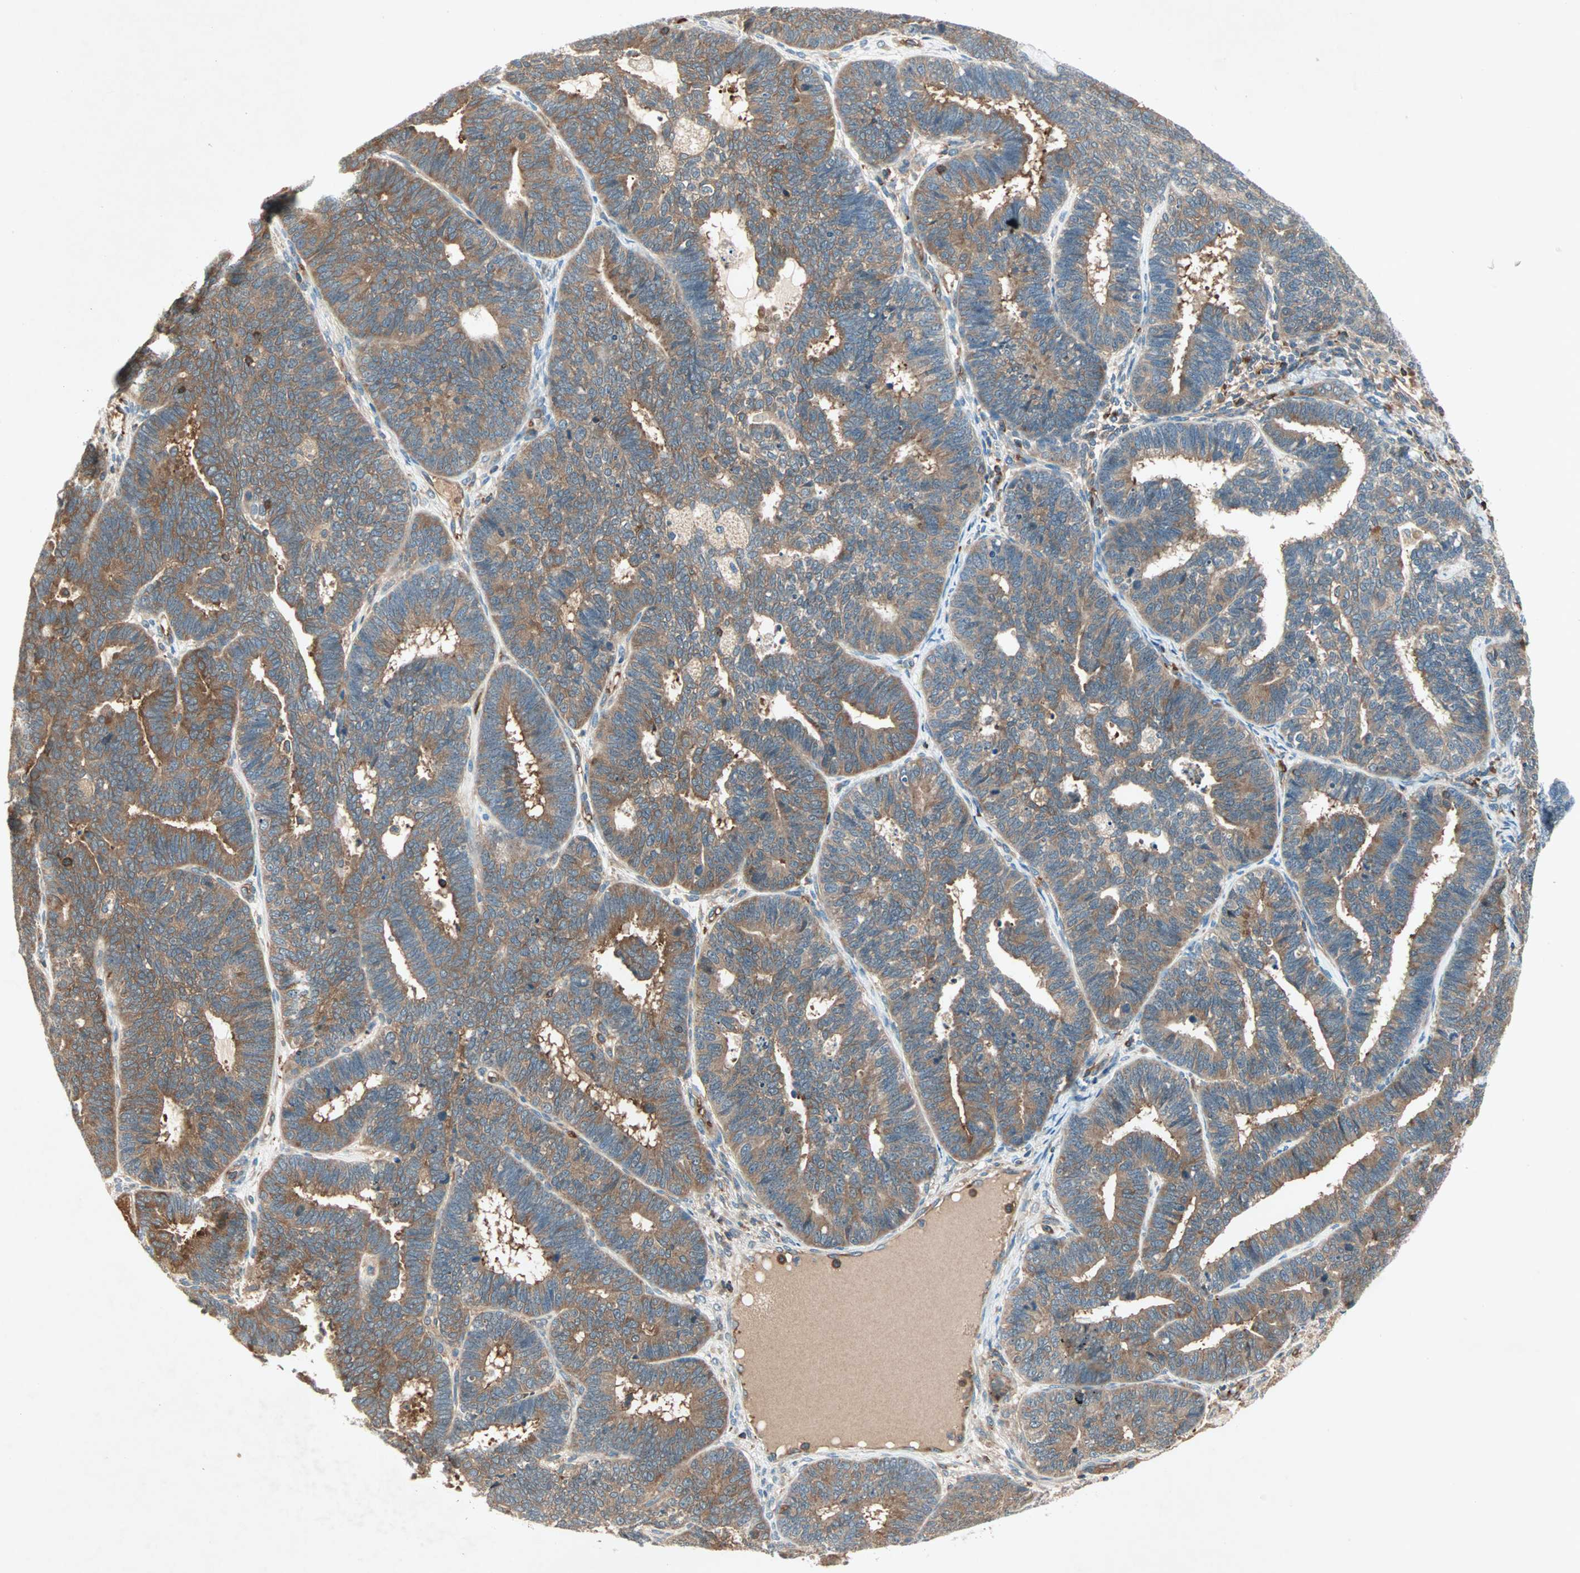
{"staining": {"intensity": "strong", "quantity": ">75%", "location": "cytoplasmic/membranous"}, "tissue": "endometrial cancer", "cell_type": "Tumor cells", "image_type": "cancer", "snomed": [{"axis": "morphology", "description": "Adenocarcinoma, NOS"}, {"axis": "topography", "description": "Endometrium"}], "caption": "Human endometrial cancer stained with a protein marker shows strong staining in tumor cells.", "gene": "TEC", "patient": {"sex": "female", "age": 70}}